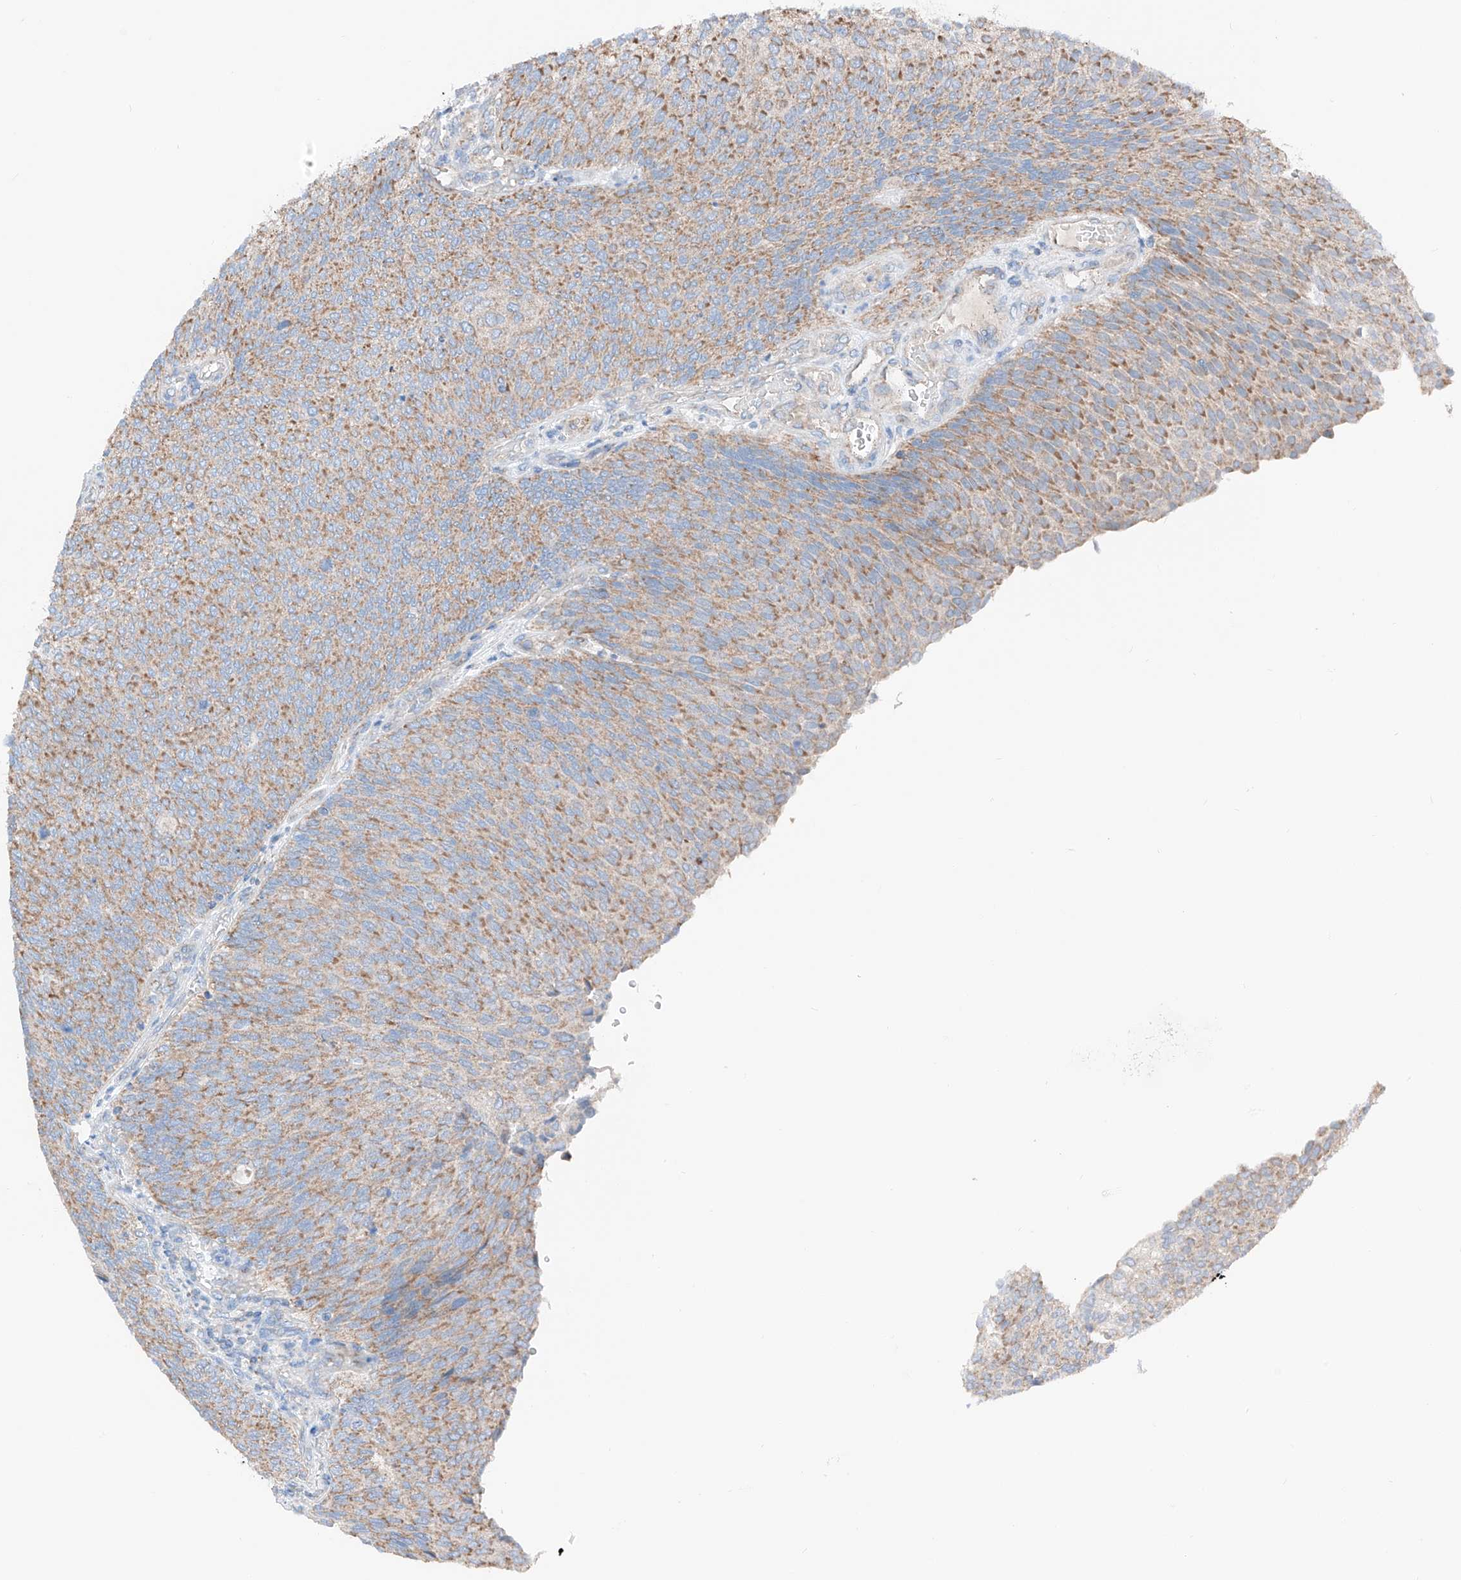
{"staining": {"intensity": "moderate", "quantity": "25%-75%", "location": "cytoplasmic/membranous"}, "tissue": "urothelial cancer", "cell_type": "Tumor cells", "image_type": "cancer", "snomed": [{"axis": "morphology", "description": "Urothelial carcinoma, Low grade"}, {"axis": "topography", "description": "Urinary bladder"}], "caption": "A brown stain labels moderate cytoplasmic/membranous staining of a protein in urothelial carcinoma (low-grade) tumor cells. (IHC, brightfield microscopy, high magnification).", "gene": "MRAP", "patient": {"sex": "female", "age": 79}}